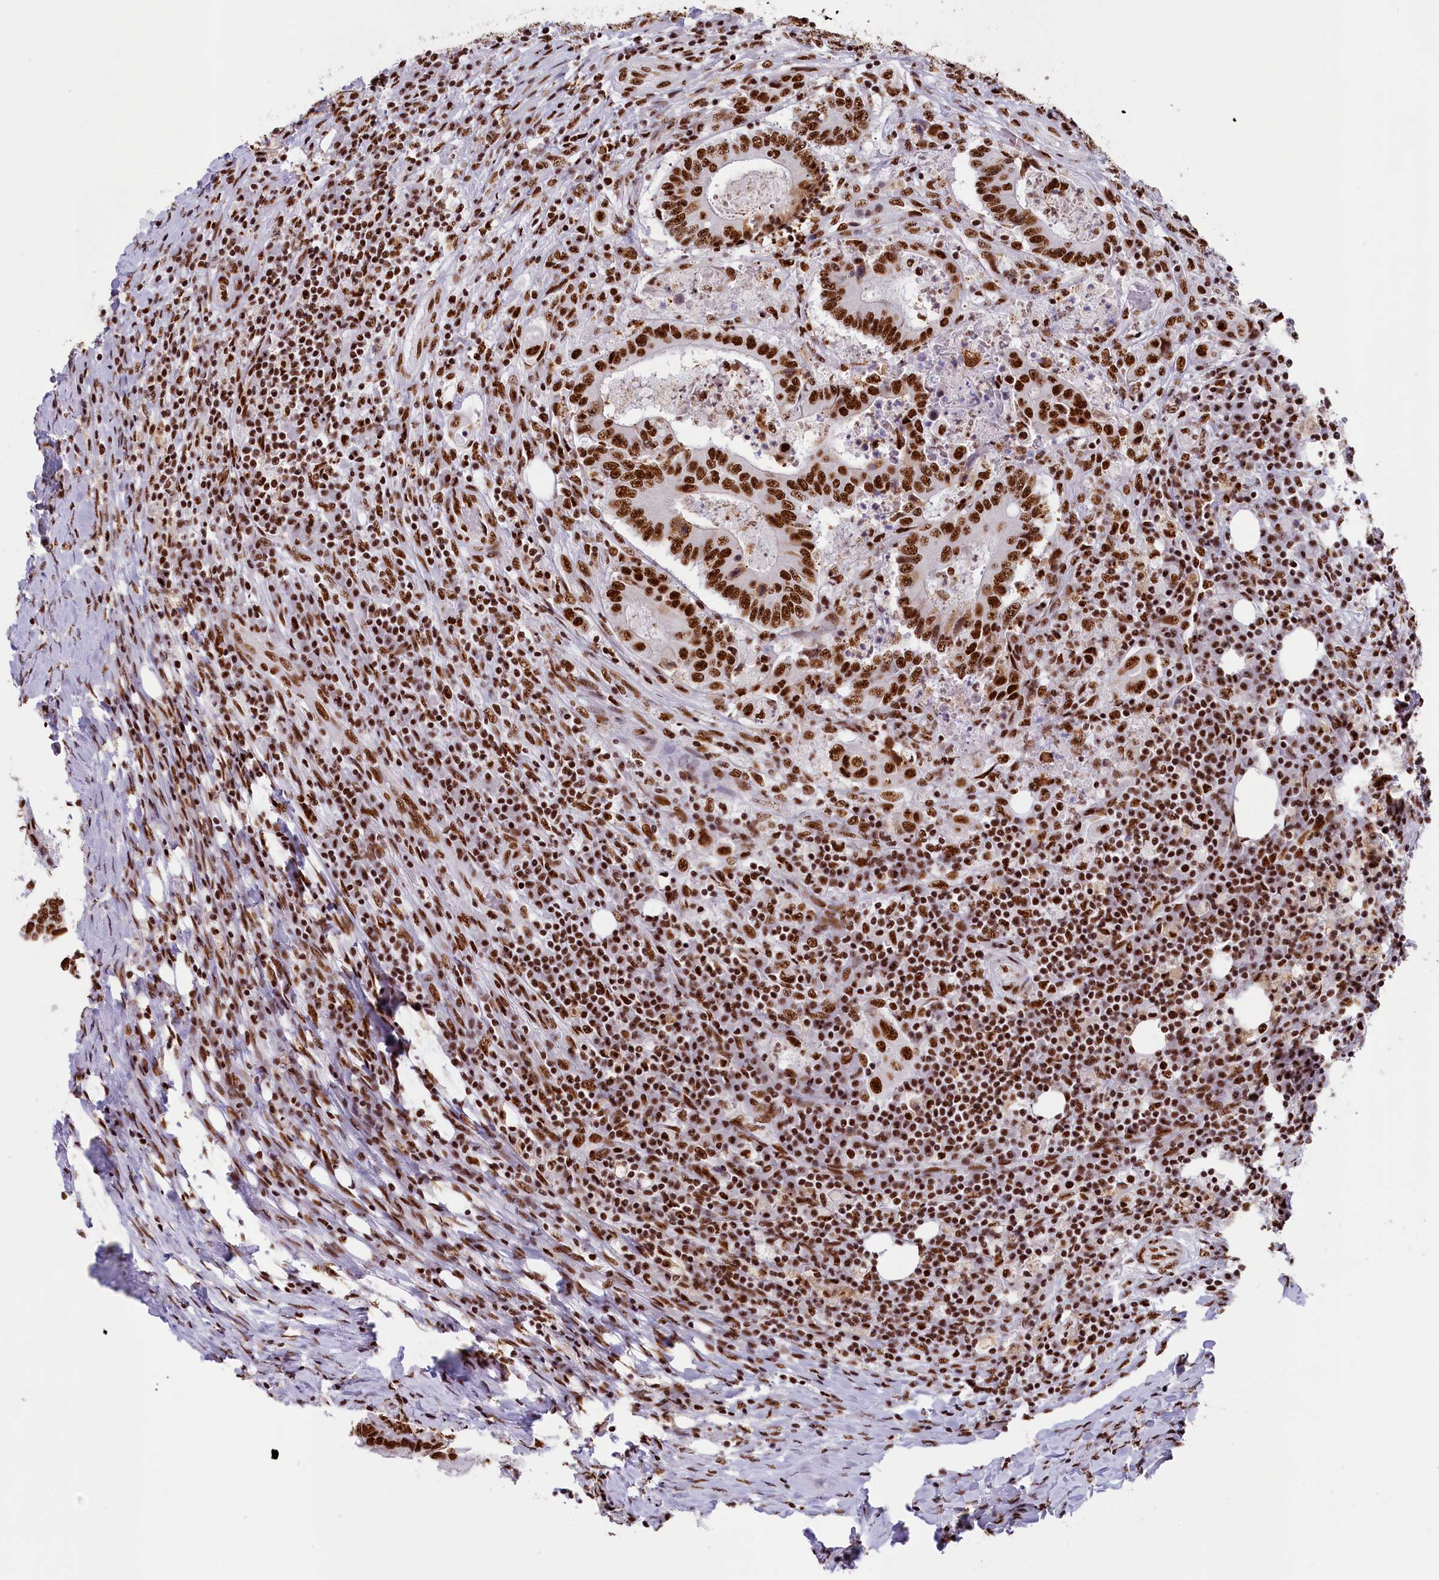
{"staining": {"intensity": "strong", "quantity": ">75%", "location": "nuclear"}, "tissue": "colorectal cancer", "cell_type": "Tumor cells", "image_type": "cancer", "snomed": [{"axis": "morphology", "description": "Adenocarcinoma, NOS"}, {"axis": "topography", "description": "Colon"}], "caption": "Human colorectal cancer (adenocarcinoma) stained with a protein marker reveals strong staining in tumor cells.", "gene": "SNRNP70", "patient": {"sex": "male", "age": 83}}